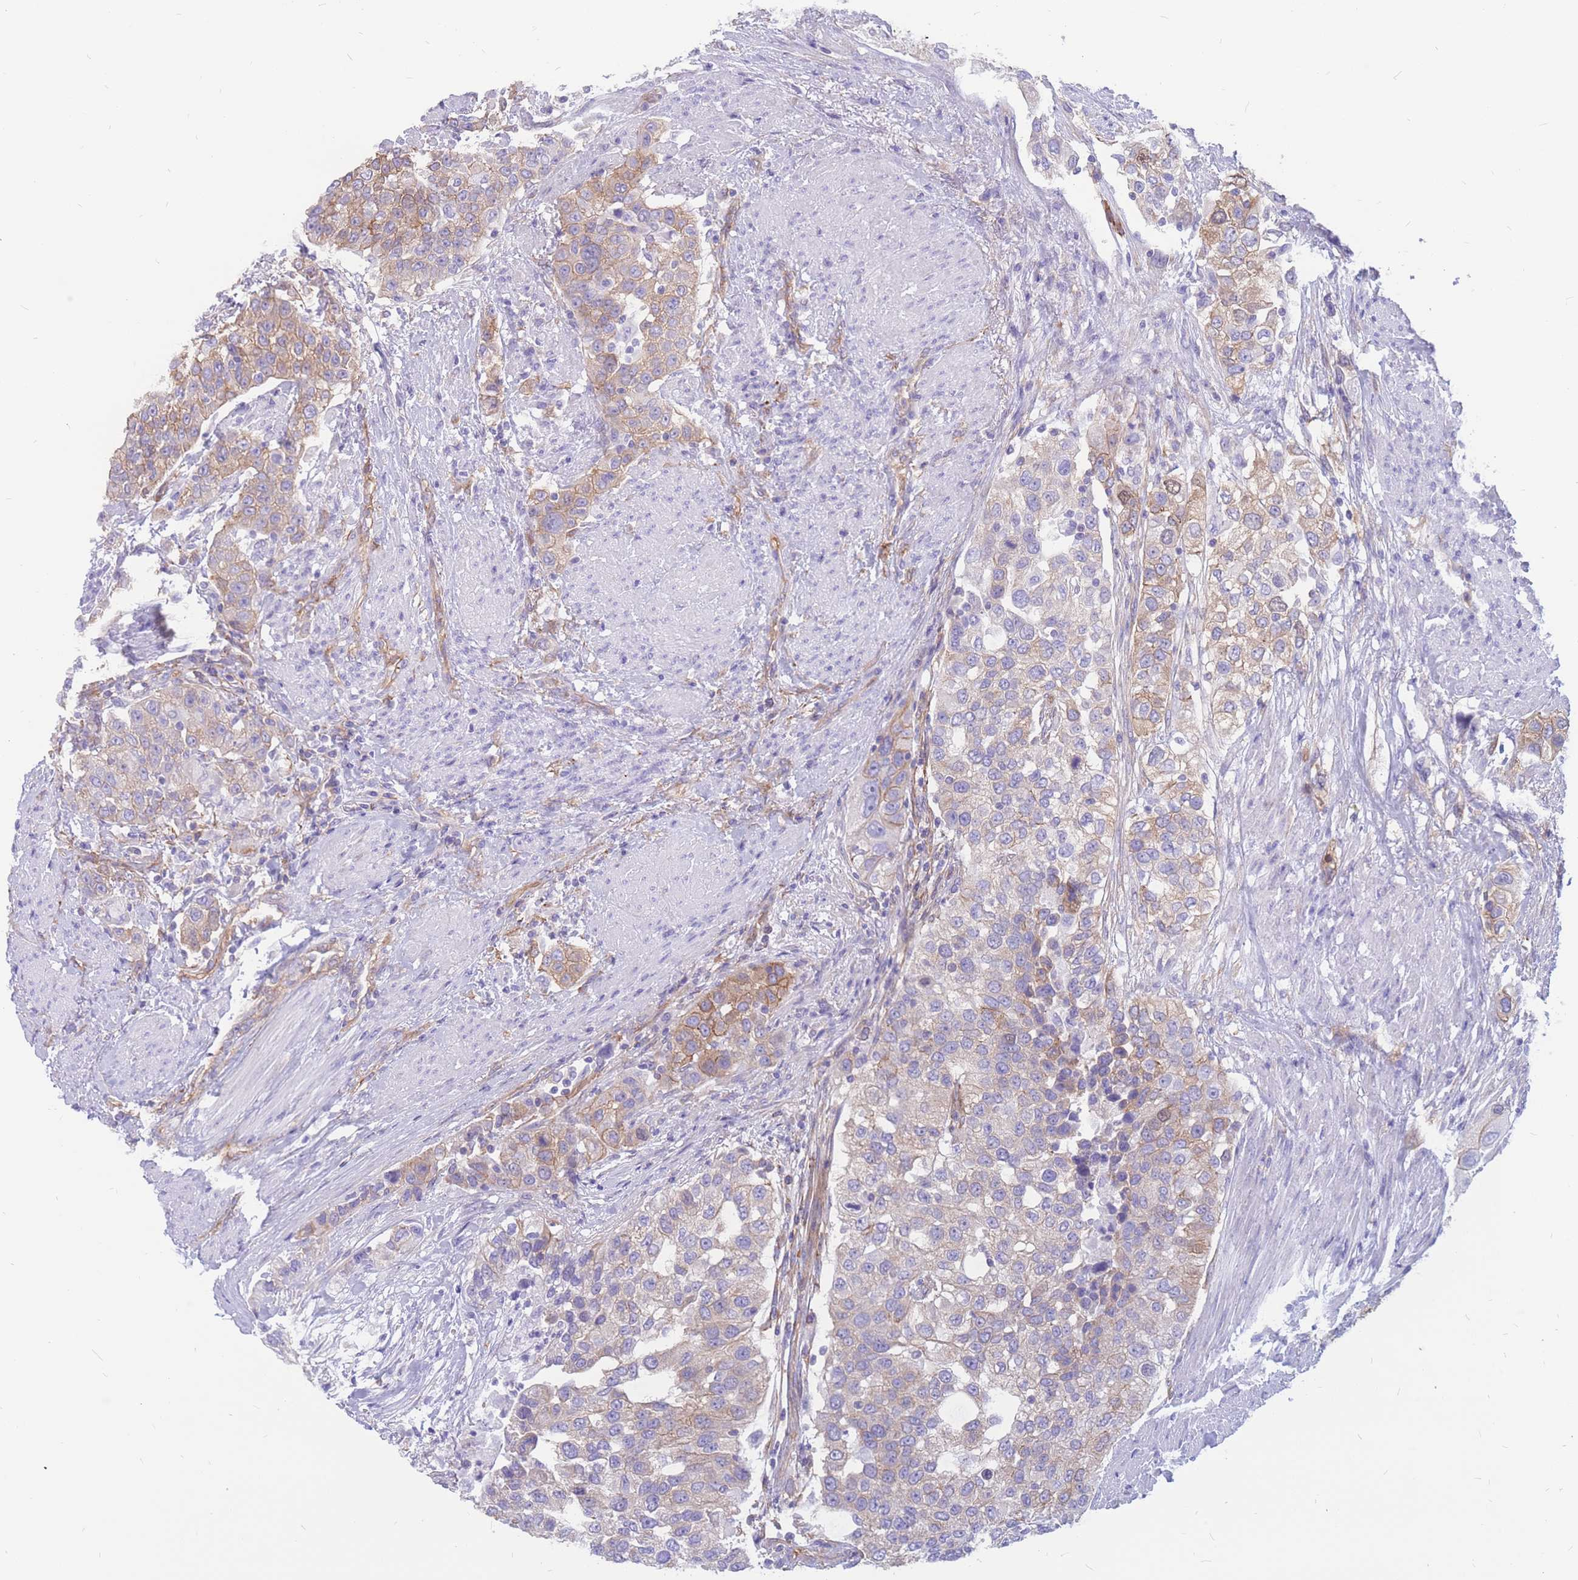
{"staining": {"intensity": "moderate", "quantity": "25%-75%", "location": "cytoplasmic/membranous"}, "tissue": "urothelial cancer", "cell_type": "Tumor cells", "image_type": "cancer", "snomed": [{"axis": "morphology", "description": "Urothelial carcinoma, High grade"}, {"axis": "topography", "description": "Urinary bladder"}], "caption": "DAB immunohistochemical staining of human urothelial cancer reveals moderate cytoplasmic/membranous protein staining in approximately 25%-75% of tumor cells.", "gene": "ADD2", "patient": {"sex": "female", "age": 80}}